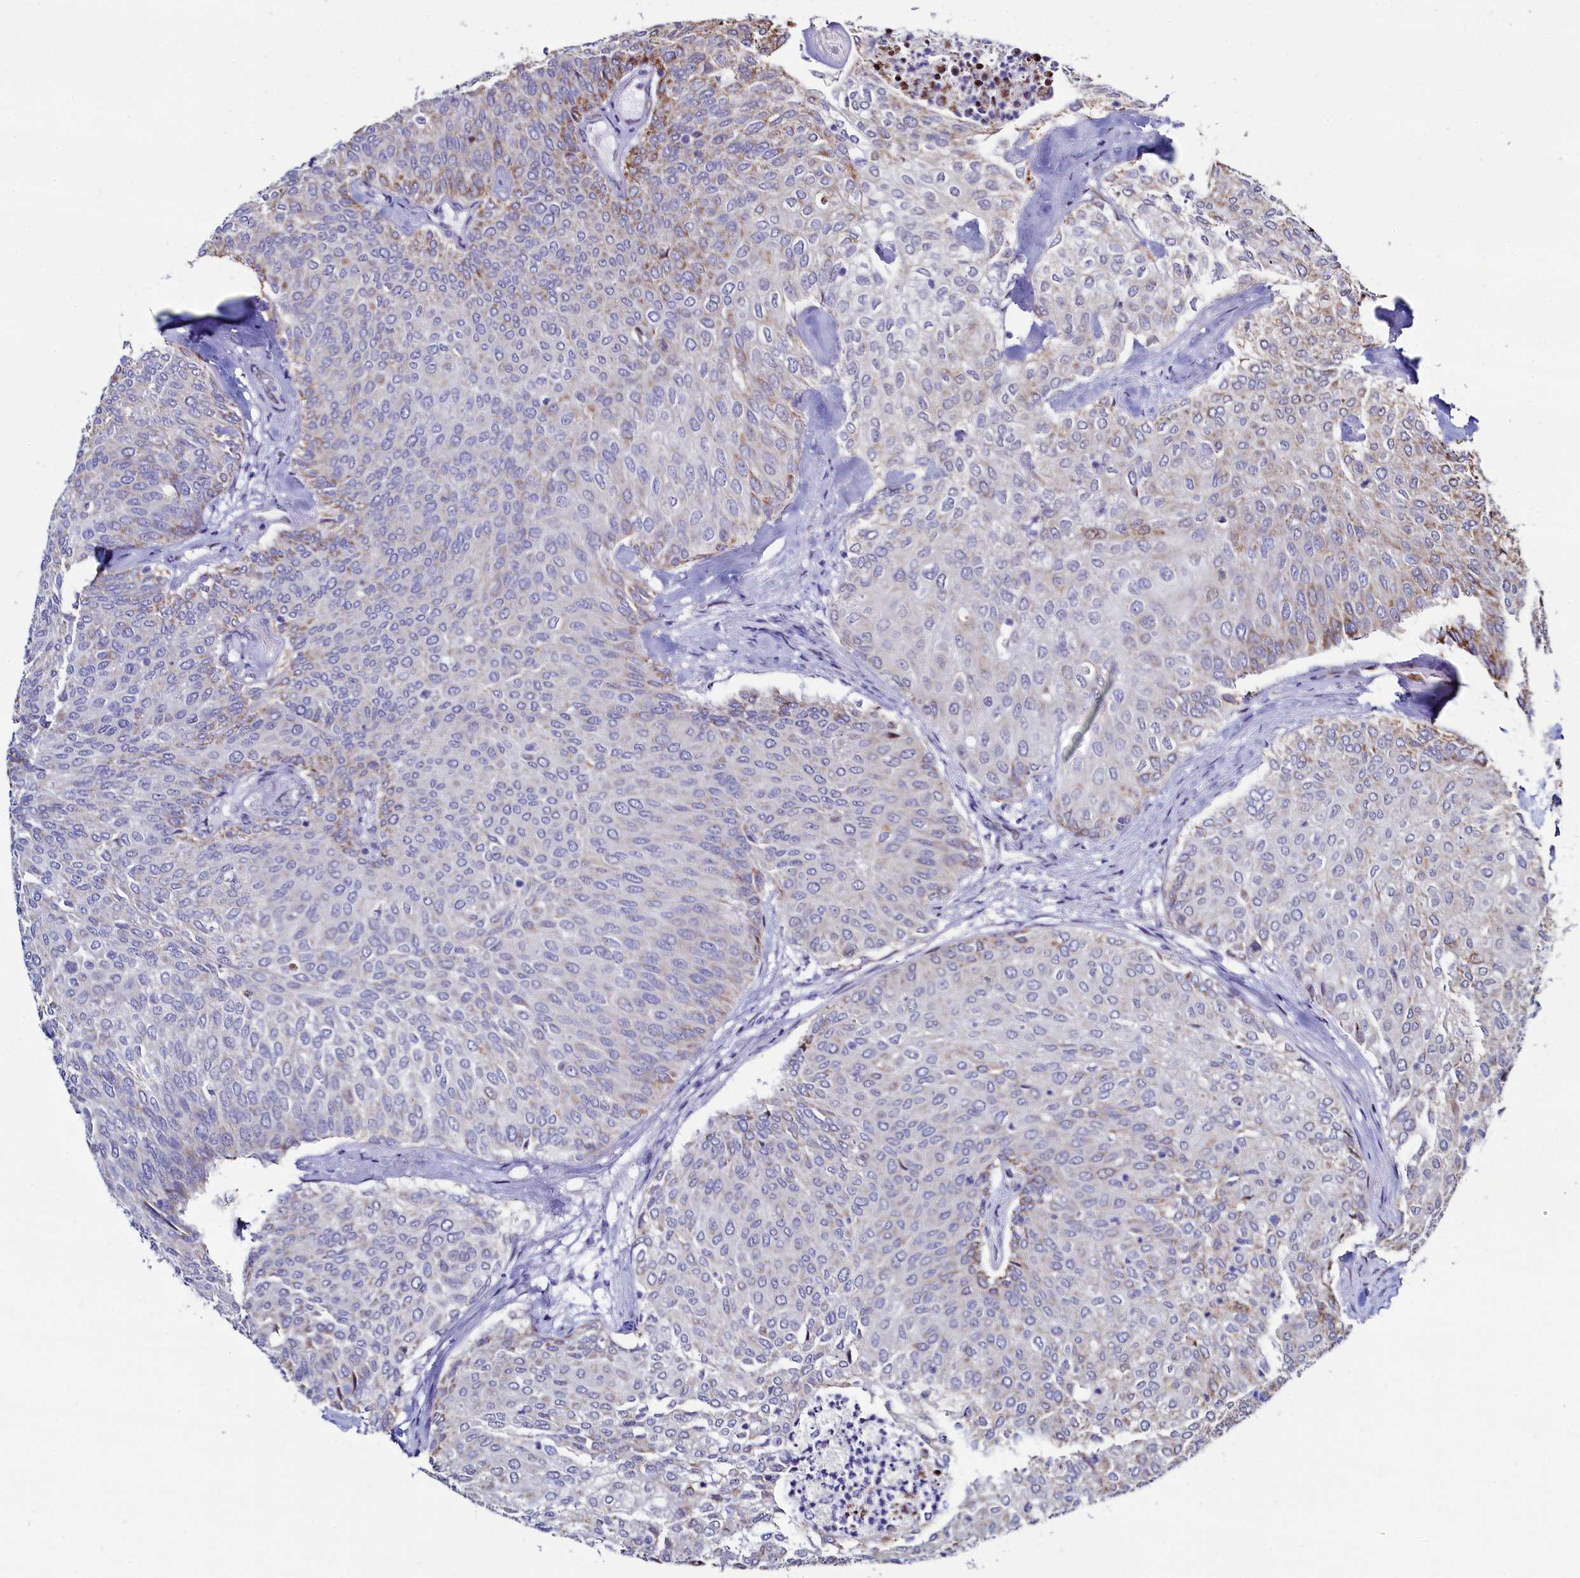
{"staining": {"intensity": "moderate", "quantity": "<25%", "location": "cytoplasmic/membranous"}, "tissue": "urothelial cancer", "cell_type": "Tumor cells", "image_type": "cancer", "snomed": [{"axis": "morphology", "description": "Urothelial carcinoma, Low grade"}, {"axis": "topography", "description": "Urinary bladder"}], "caption": "Urothelial cancer was stained to show a protein in brown. There is low levels of moderate cytoplasmic/membranous positivity in about <25% of tumor cells. Using DAB (brown) and hematoxylin (blue) stains, captured at high magnification using brightfield microscopy.", "gene": "HDGFL3", "patient": {"sex": "female", "age": 79}}